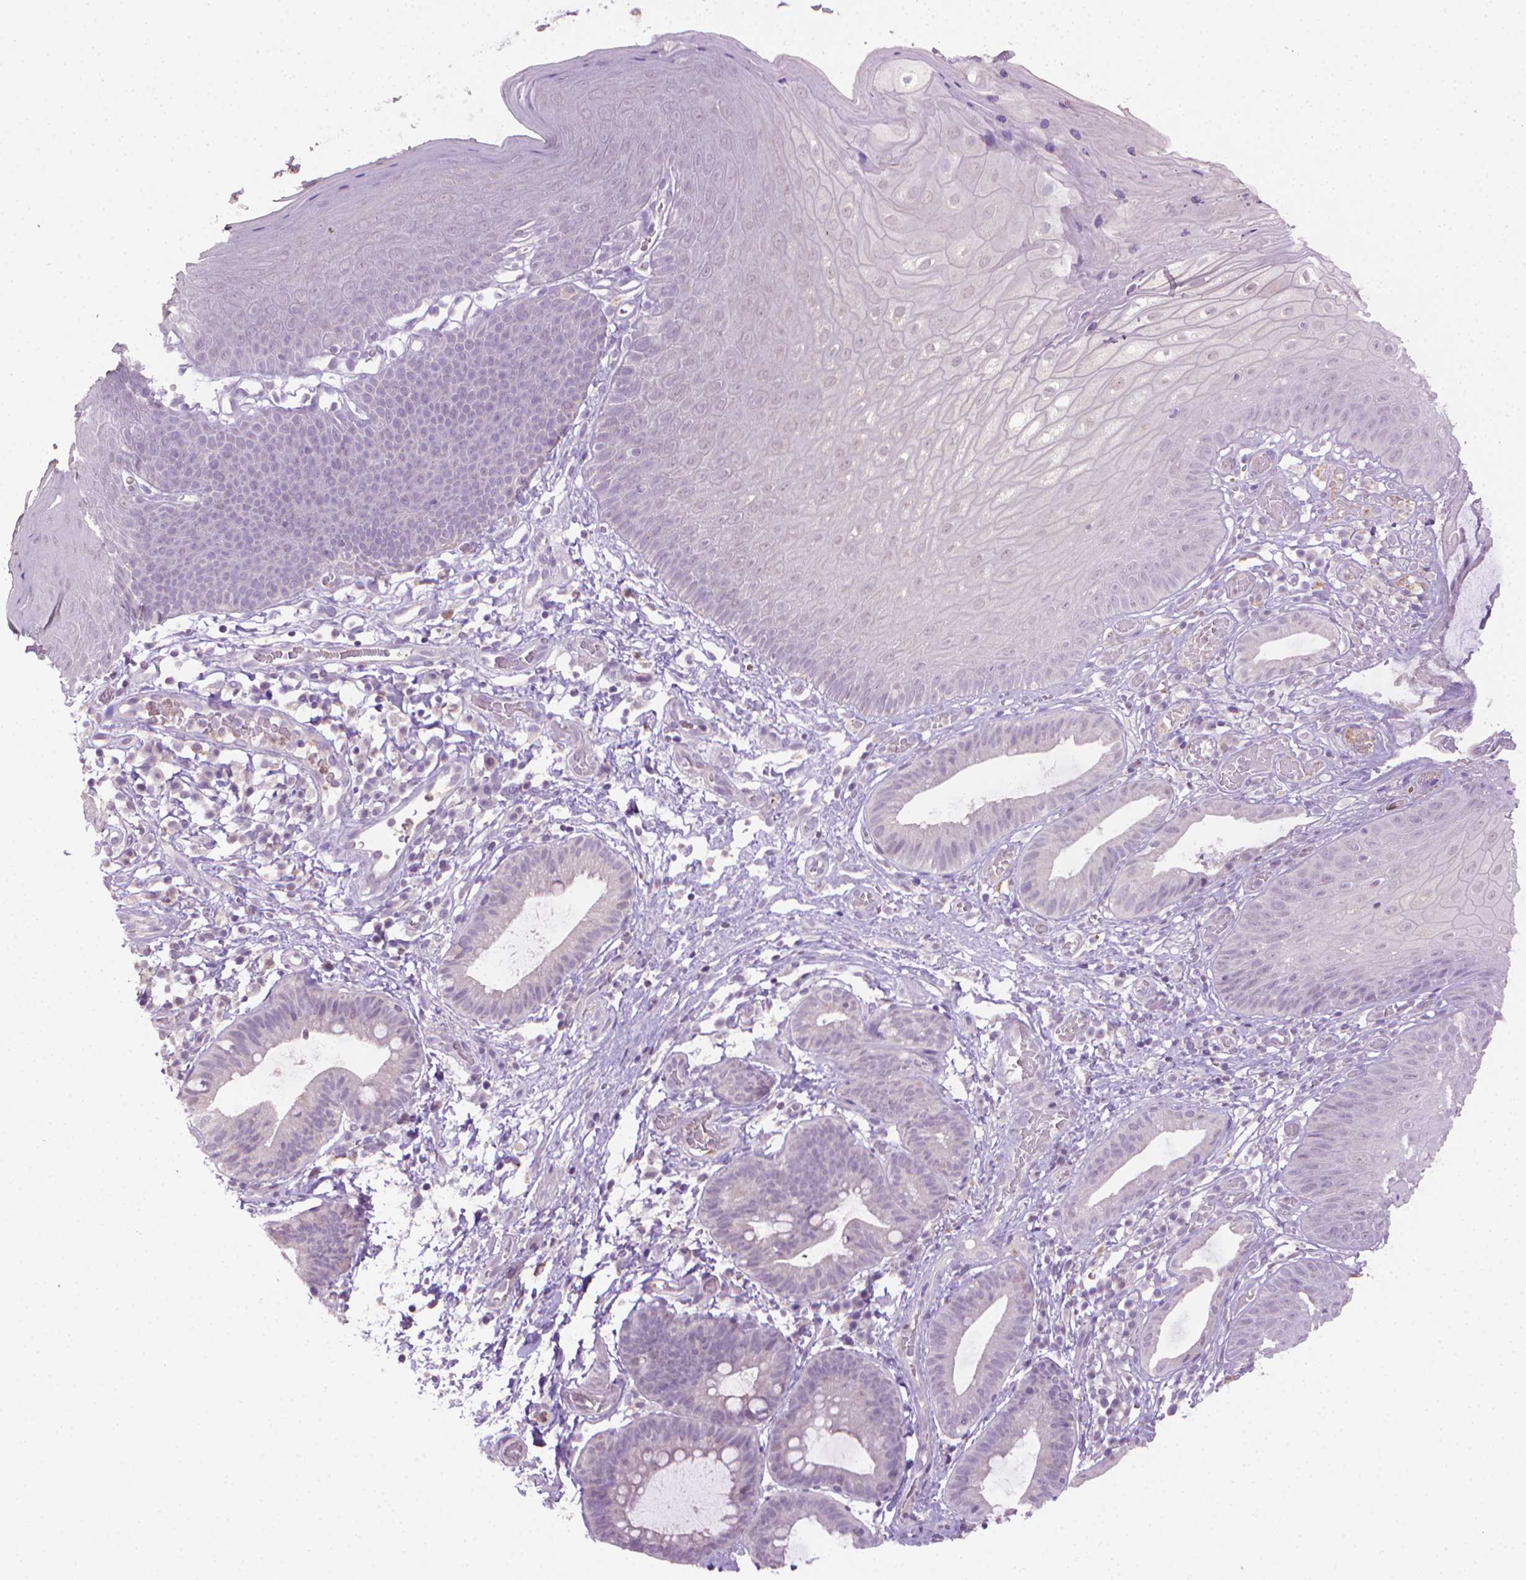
{"staining": {"intensity": "negative", "quantity": "none", "location": "none"}, "tissue": "skin", "cell_type": "Epidermal cells", "image_type": "normal", "snomed": [{"axis": "morphology", "description": "Normal tissue, NOS"}, {"axis": "topography", "description": "Anal"}], "caption": "The immunohistochemistry (IHC) image has no significant staining in epidermal cells of skin.", "gene": "CDKN2D", "patient": {"sex": "male", "age": 53}}